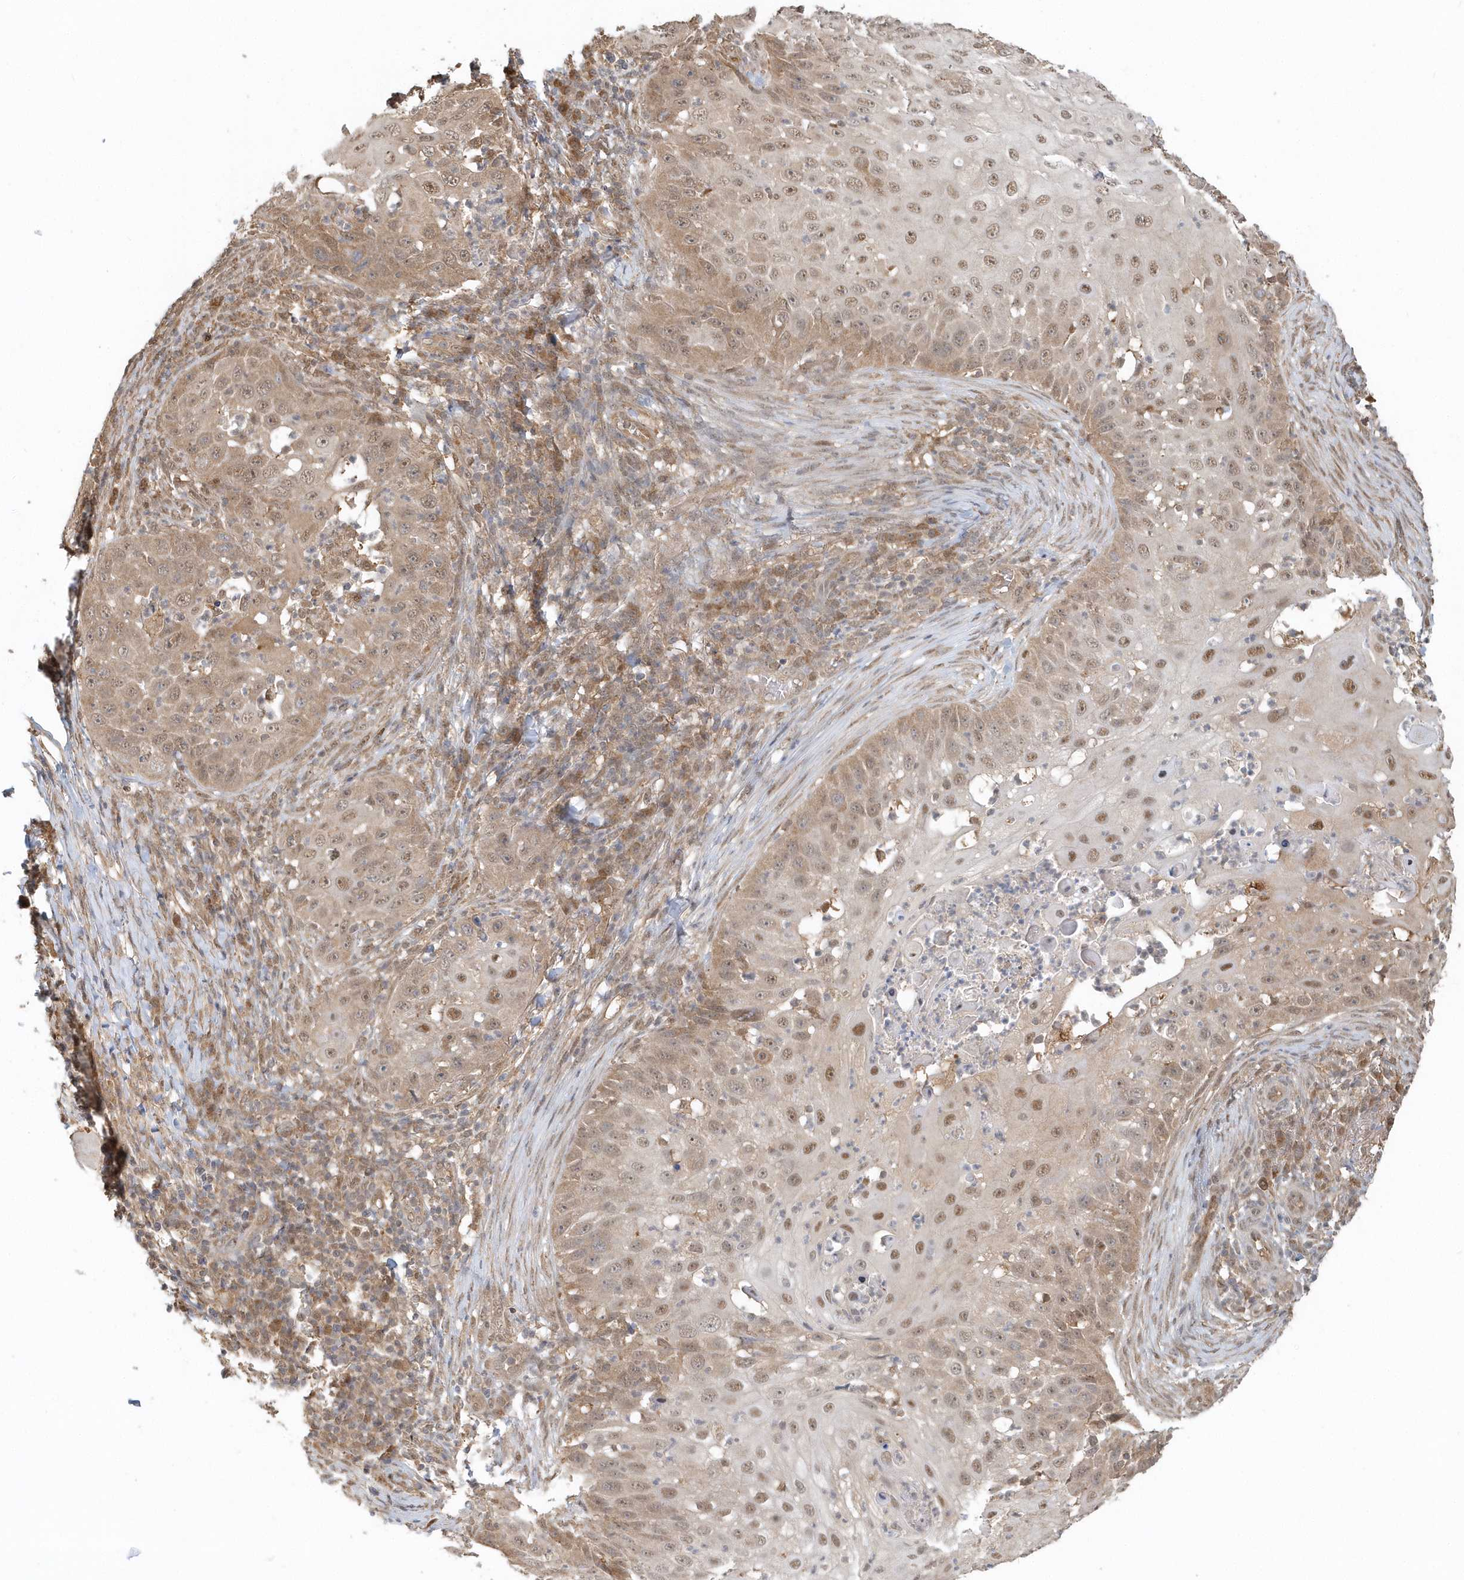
{"staining": {"intensity": "moderate", "quantity": ">75%", "location": "cytoplasmic/membranous,nuclear"}, "tissue": "skin cancer", "cell_type": "Tumor cells", "image_type": "cancer", "snomed": [{"axis": "morphology", "description": "Squamous cell carcinoma, NOS"}, {"axis": "topography", "description": "Skin"}], "caption": "Immunohistochemical staining of human squamous cell carcinoma (skin) exhibits moderate cytoplasmic/membranous and nuclear protein positivity in about >75% of tumor cells. The staining was performed using DAB (3,3'-diaminobenzidine), with brown indicating positive protein expression. Nuclei are stained blue with hematoxylin.", "gene": "PSMD6", "patient": {"sex": "female", "age": 44}}